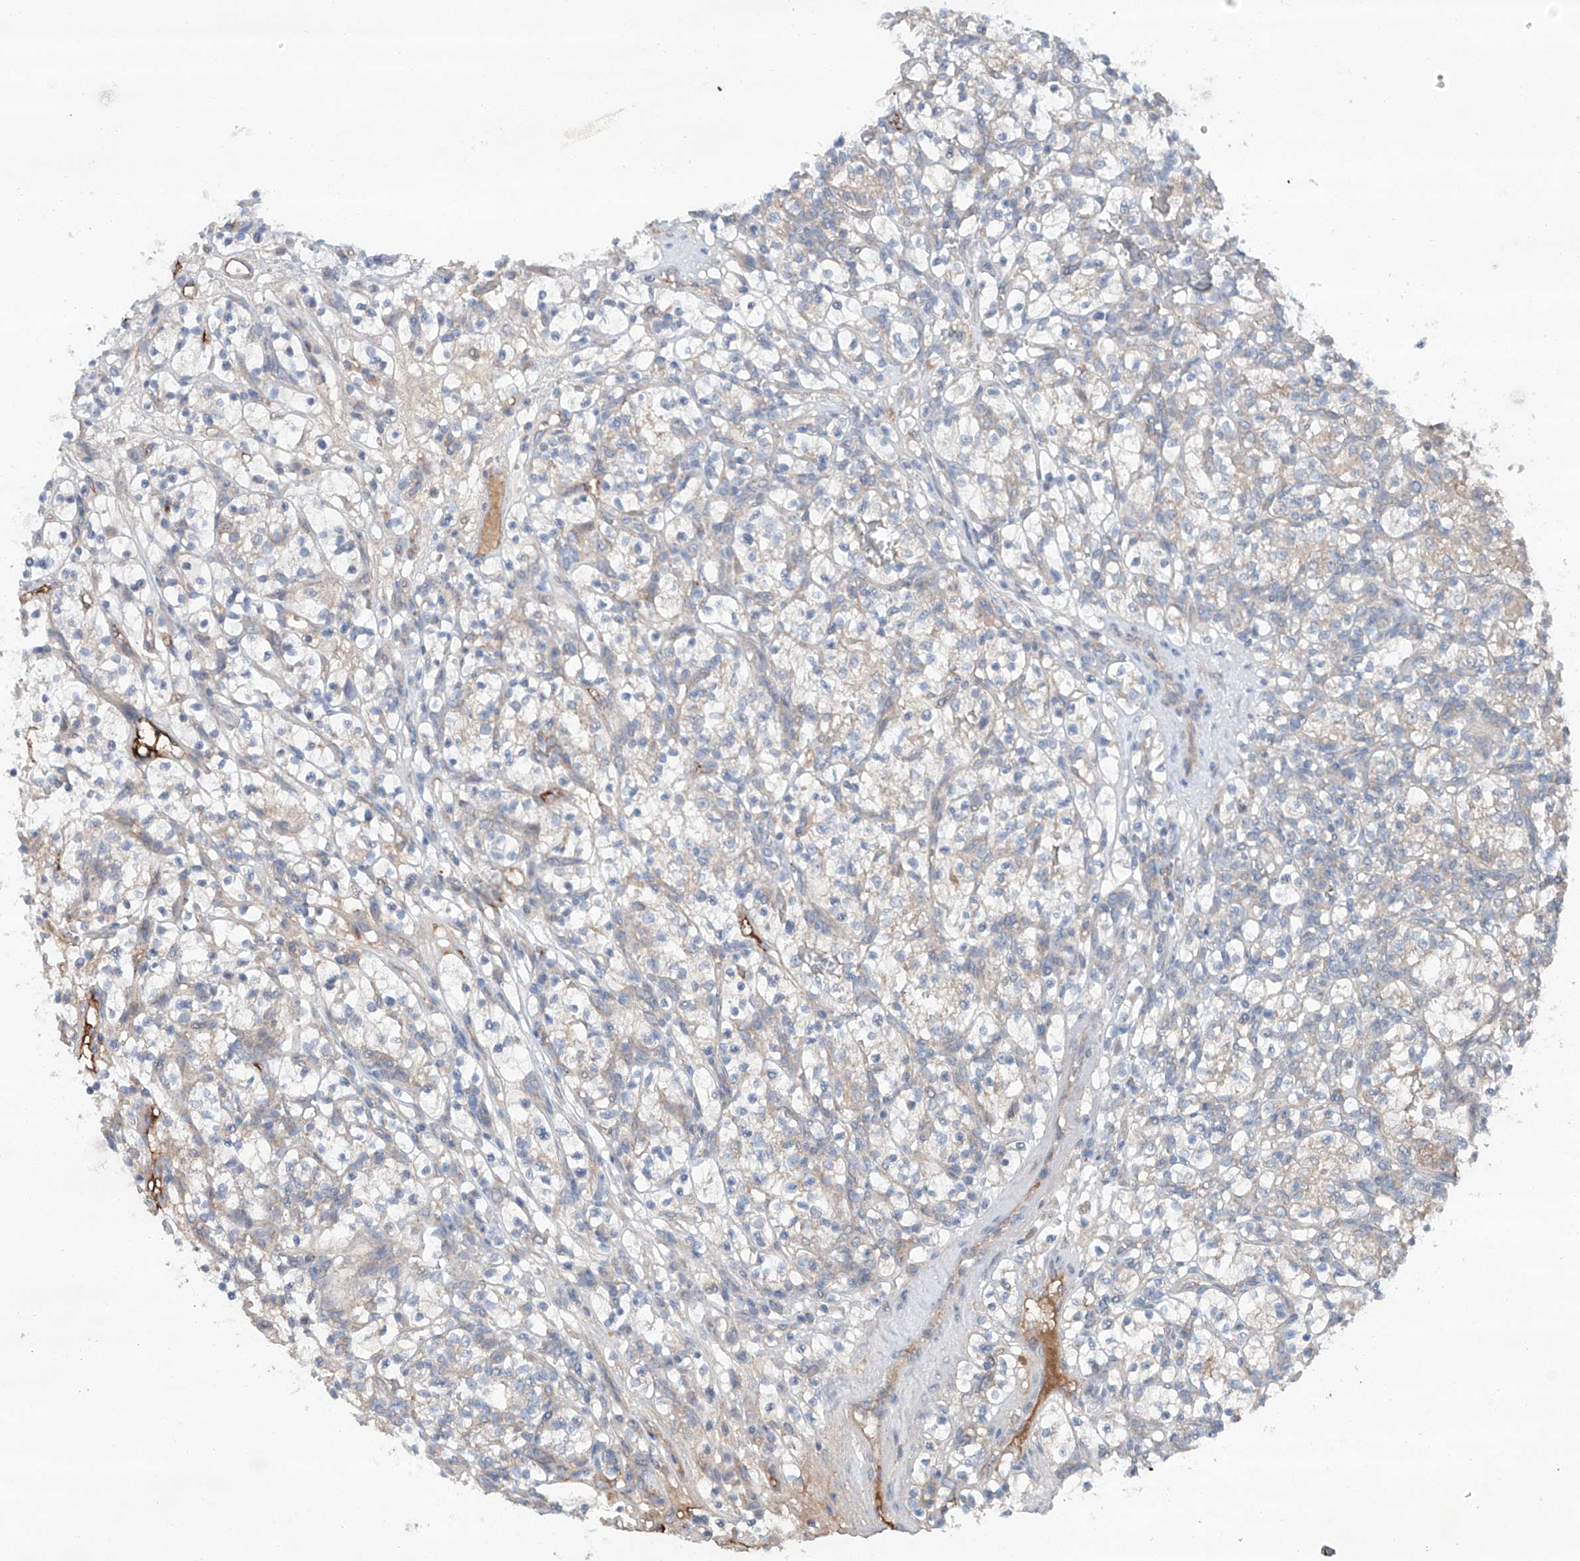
{"staining": {"intensity": "weak", "quantity": "<25%", "location": "cytoplasmic/membranous"}, "tissue": "renal cancer", "cell_type": "Tumor cells", "image_type": "cancer", "snomed": [{"axis": "morphology", "description": "Adenocarcinoma, NOS"}, {"axis": "topography", "description": "Kidney"}], "caption": "Tumor cells are negative for protein expression in human renal cancer.", "gene": "SIX4", "patient": {"sex": "female", "age": 57}}